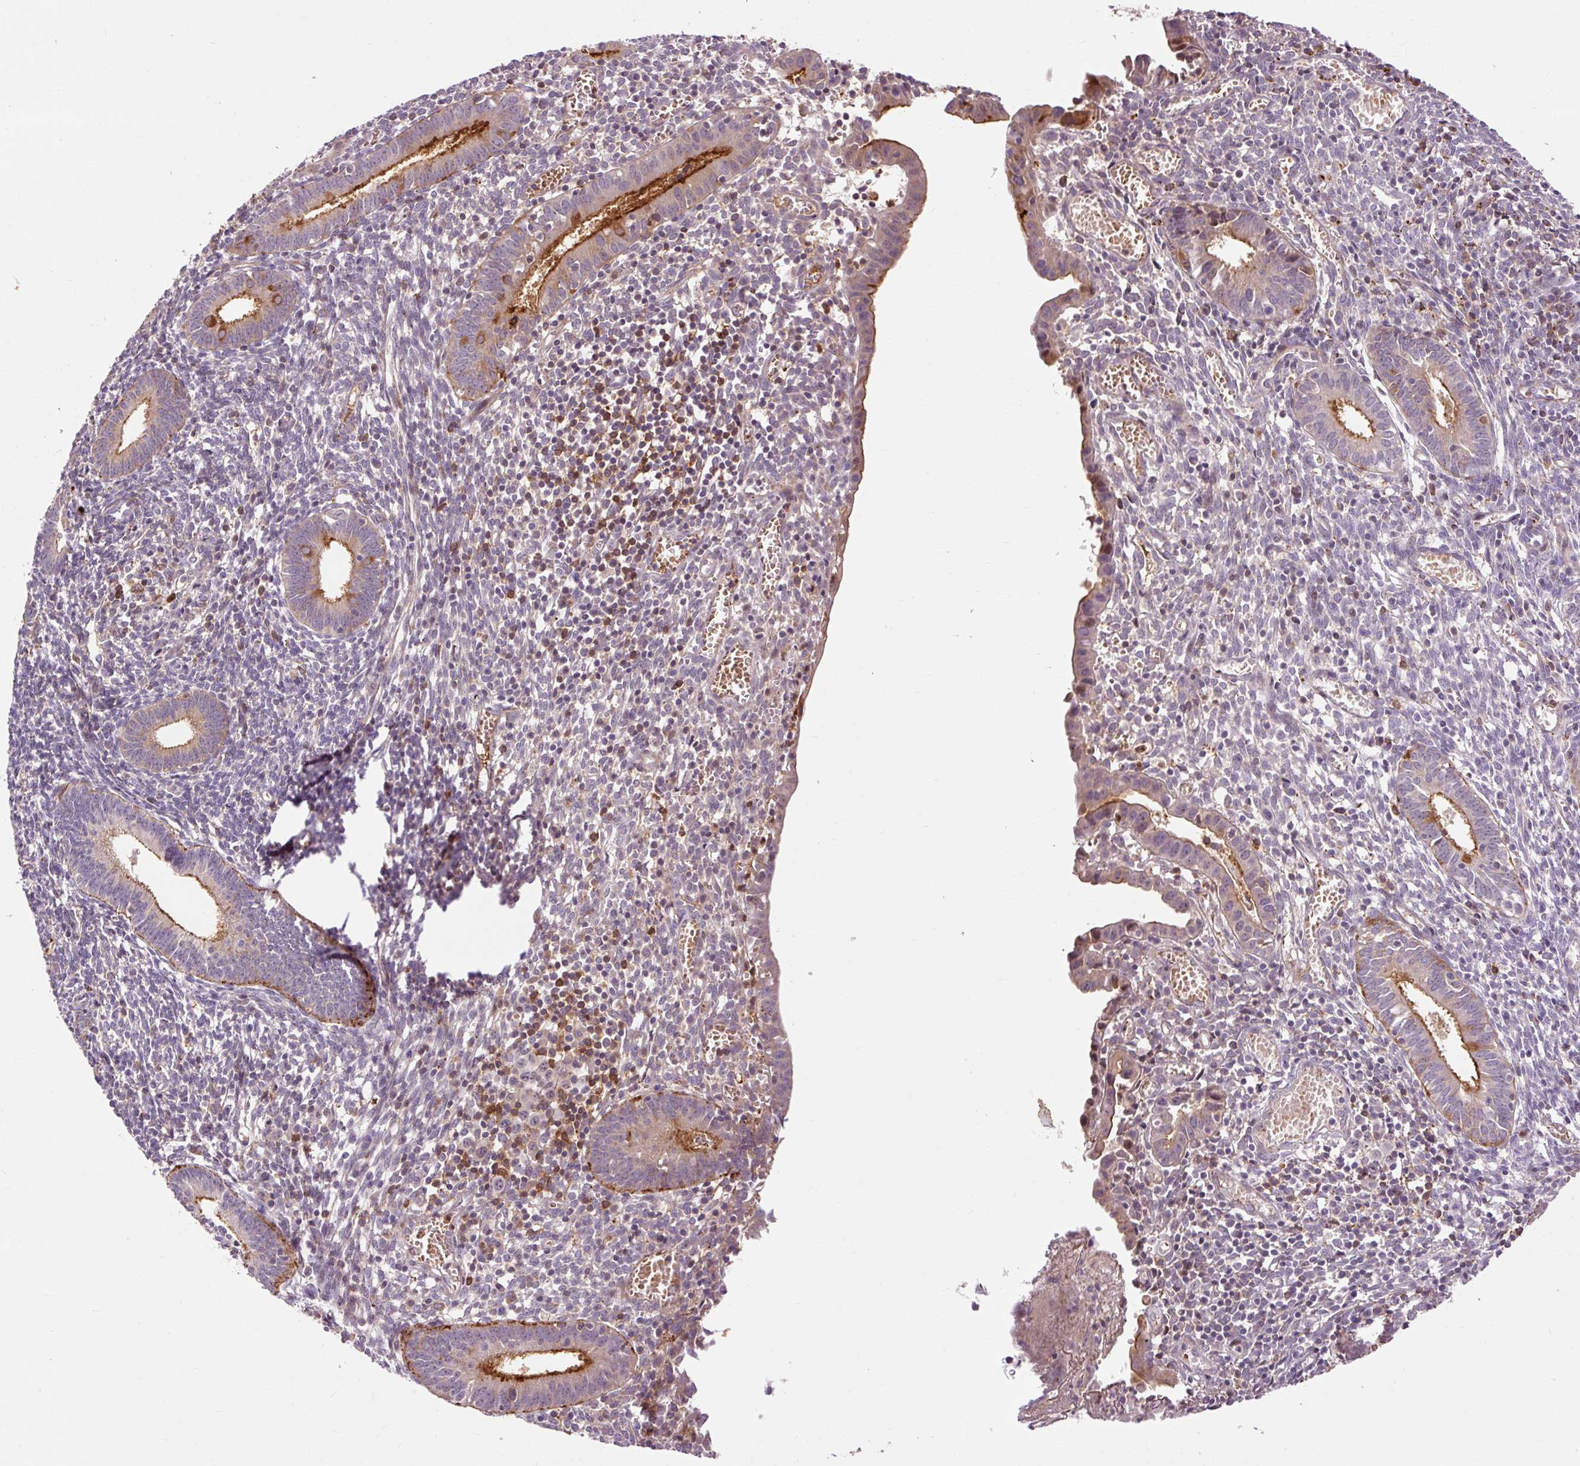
{"staining": {"intensity": "weak", "quantity": "25%-75%", "location": "cytoplasmic/membranous"}, "tissue": "endometrium", "cell_type": "Cells in endometrial stroma", "image_type": "normal", "snomed": [{"axis": "morphology", "description": "Normal tissue, NOS"}, {"axis": "topography", "description": "Endometrium"}], "caption": "Cells in endometrial stroma exhibit weak cytoplasmic/membranous staining in approximately 25%-75% of cells in unremarkable endometrium. (Stains: DAB in brown, nuclei in blue, Microscopy: brightfield microscopy at high magnification).", "gene": "CEBPZ", "patient": {"sex": "female", "age": 41}}